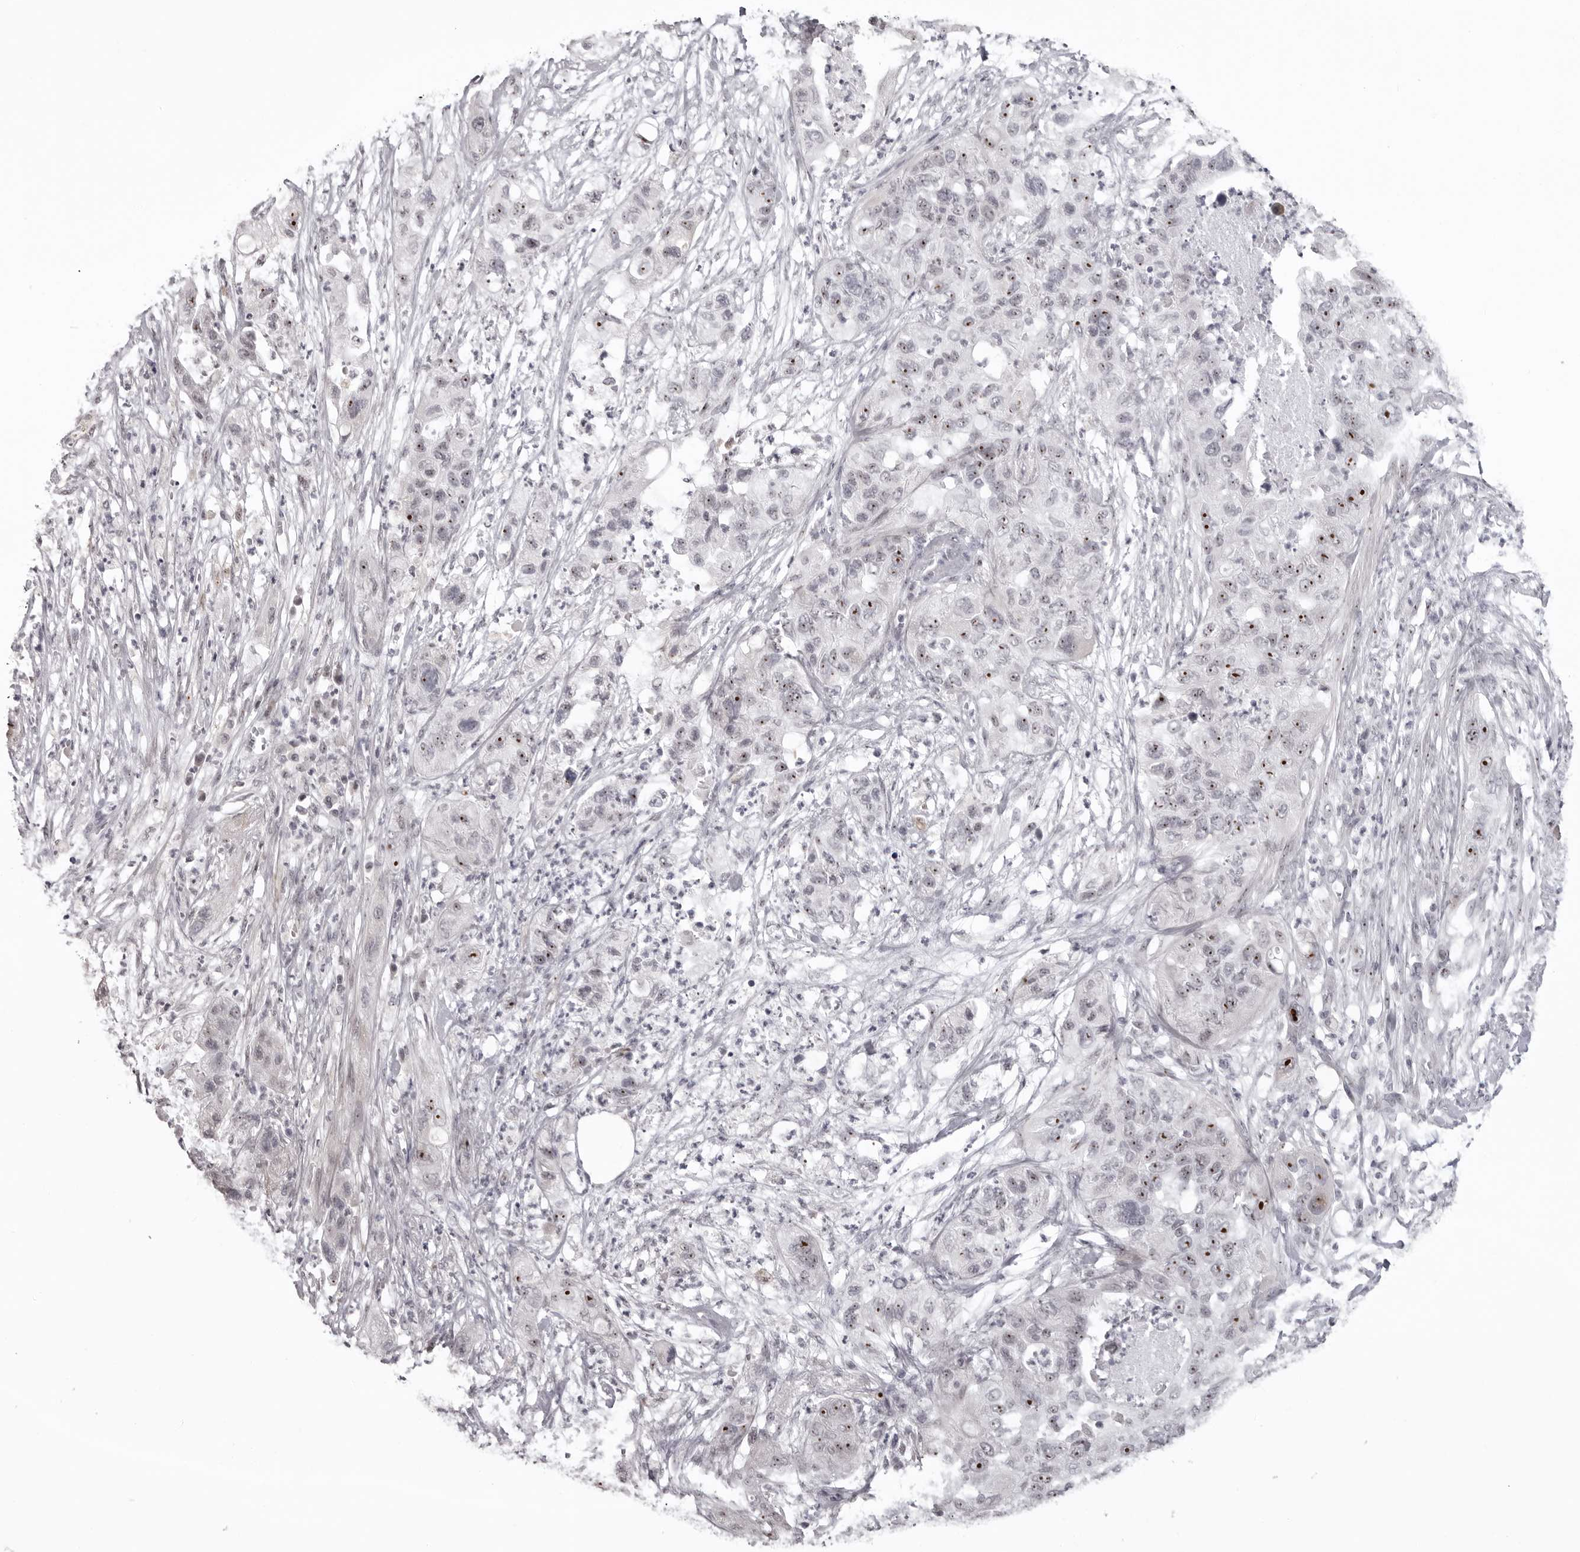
{"staining": {"intensity": "strong", "quantity": "25%-75%", "location": "nuclear"}, "tissue": "pancreatic cancer", "cell_type": "Tumor cells", "image_type": "cancer", "snomed": [{"axis": "morphology", "description": "Adenocarcinoma, NOS"}, {"axis": "topography", "description": "Pancreas"}], "caption": "Tumor cells show high levels of strong nuclear staining in about 25%-75% of cells in pancreatic cancer.", "gene": "HELZ", "patient": {"sex": "female", "age": 78}}